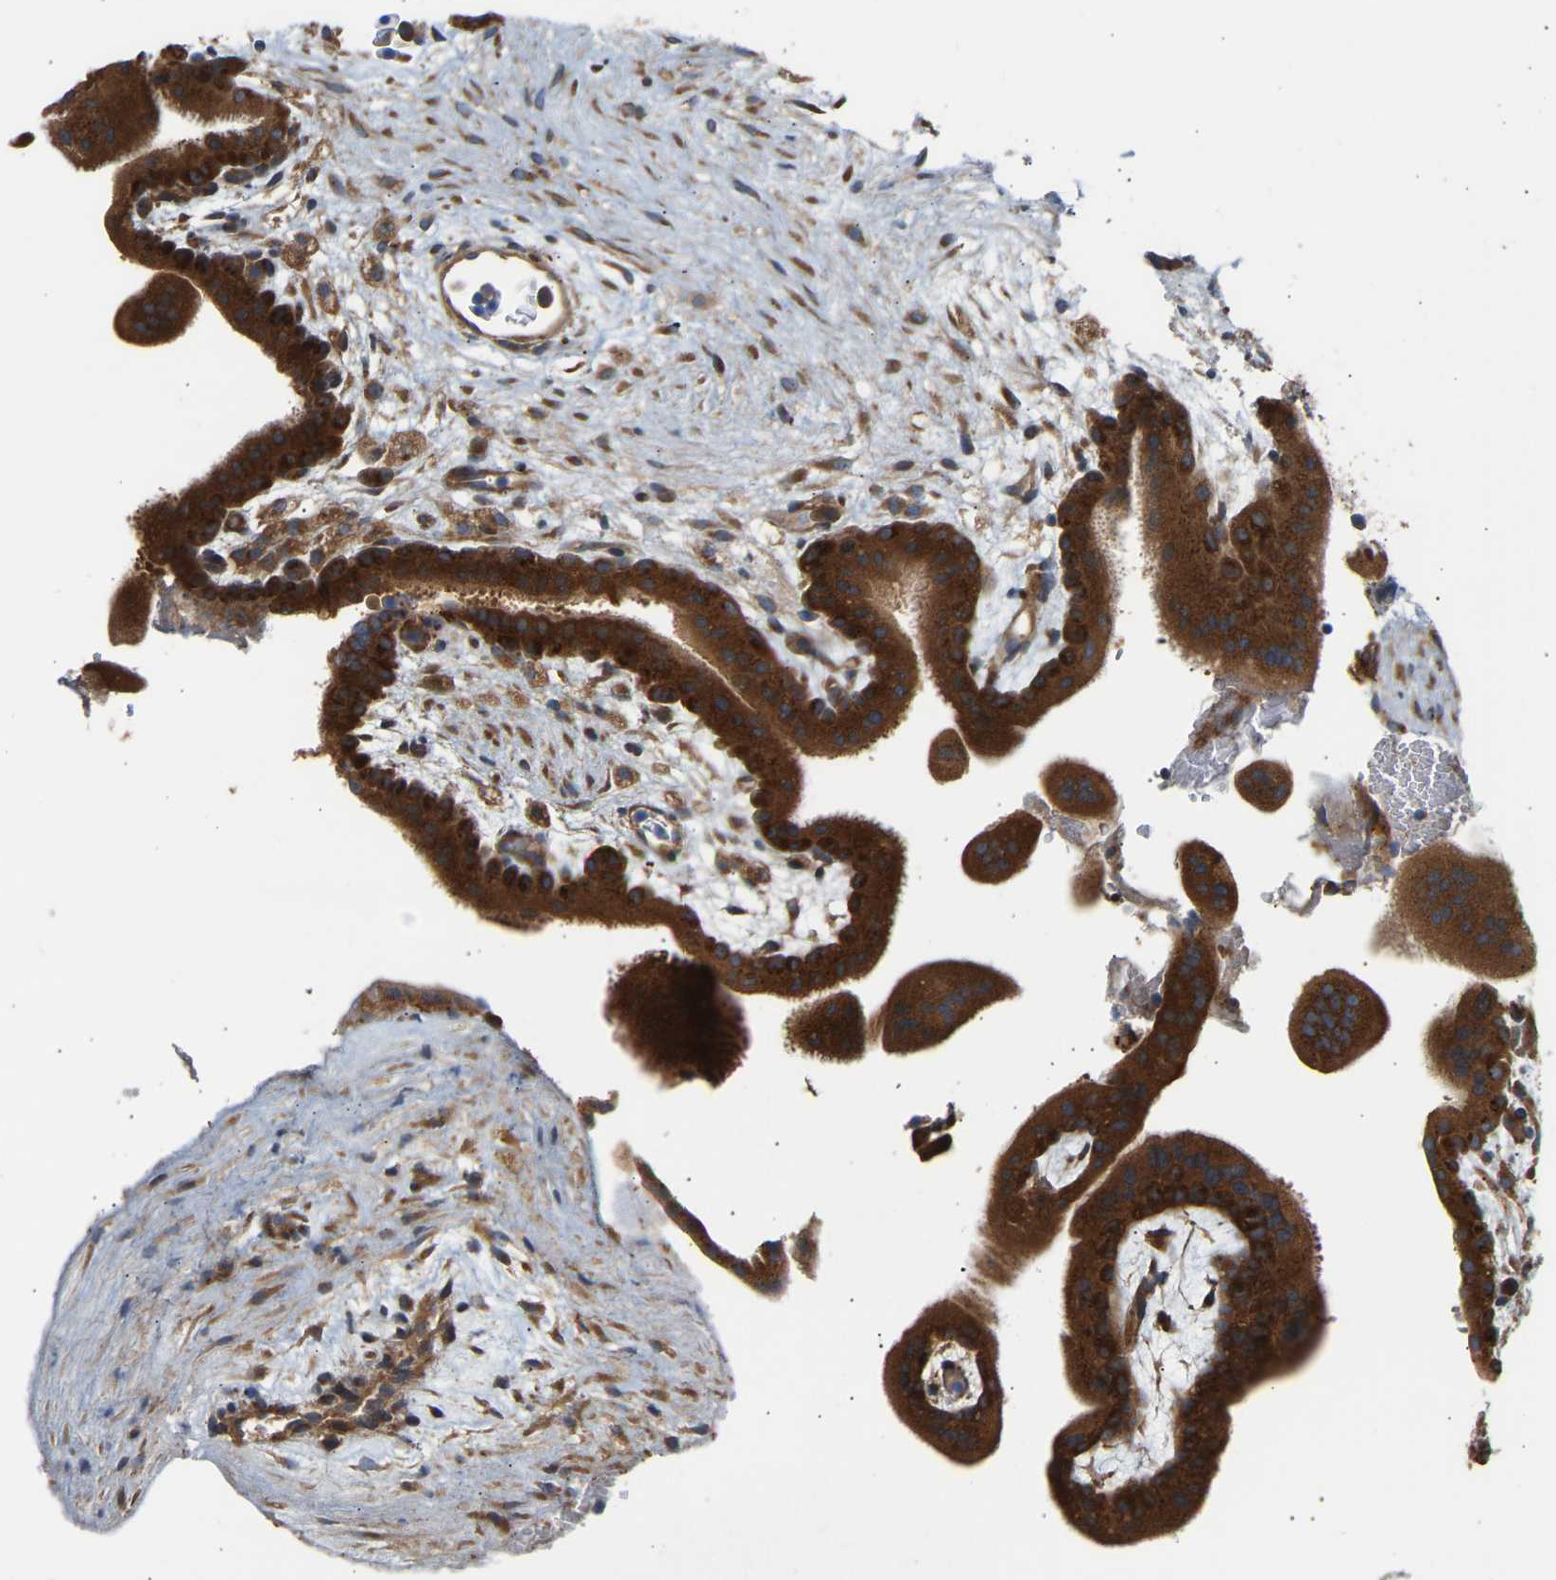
{"staining": {"intensity": "strong", "quantity": ">75%", "location": "cytoplasmic/membranous"}, "tissue": "placenta", "cell_type": "Decidual cells", "image_type": "normal", "snomed": [{"axis": "morphology", "description": "Normal tissue, NOS"}, {"axis": "topography", "description": "Placenta"}], "caption": "Decidual cells display high levels of strong cytoplasmic/membranous expression in approximately >75% of cells in benign human placenta.", "gene": "GCN1", "patient": {"sex": "female", "age": 35}}